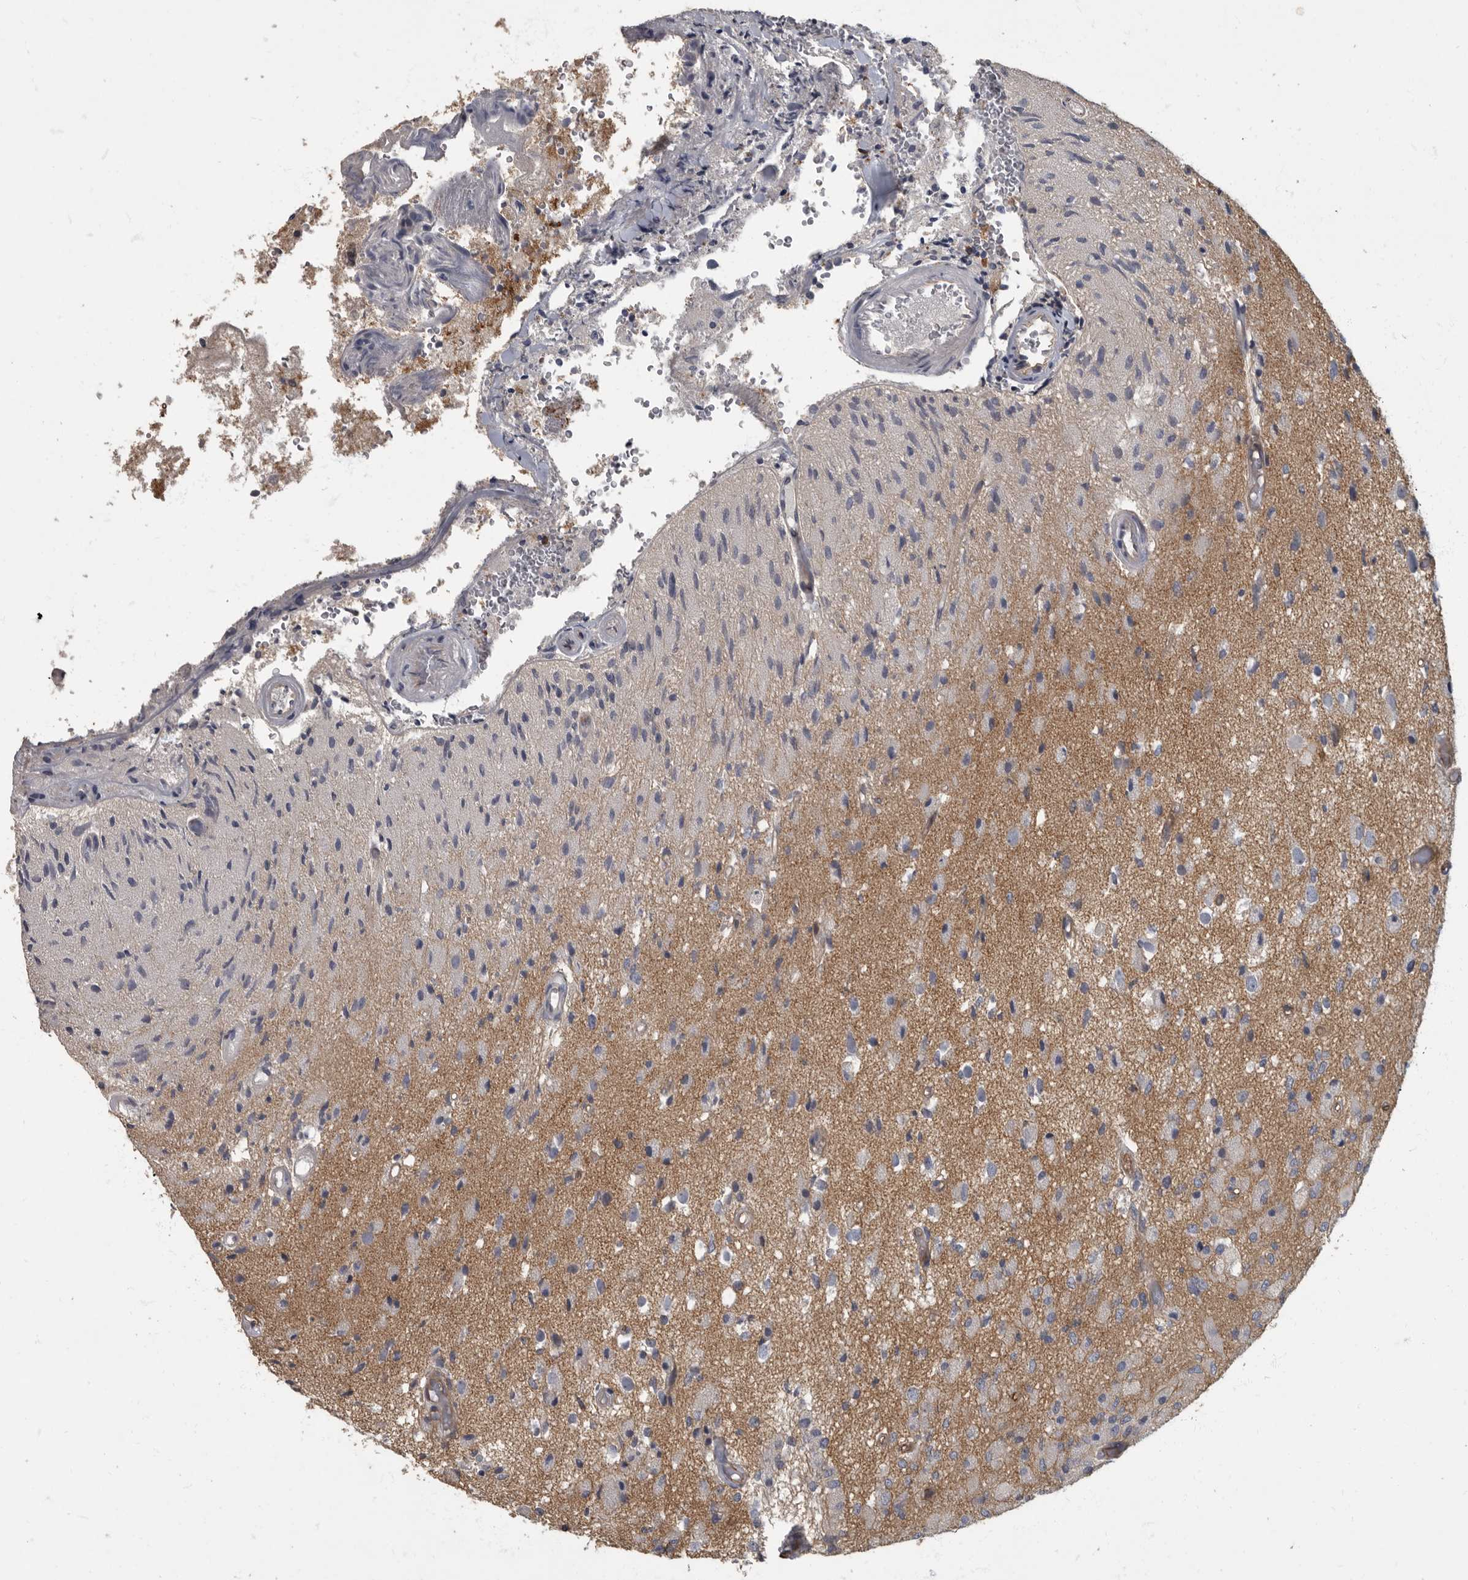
{"staining": {"intensity": "negative", "quantity": "none", "location": "none"}, "tissue": "glioma", "cell_type": "Tumor cells", "image_type": "cancer", "snomed": [{"axis": "morphology", "description": "Normal tissue, NOS"}, {"axis": "morphology", "description": "Glioma, malignant, High grade"}, {"axis": "topography", "description": "Cerebral cortex"}], "caption": "DAB (3,3'-diaminobenzidine) immunohistochemical staining of human glioma displays no significant positivity in tumor cells.", "gene": "PDK1", "patient": {"sex": "male", "age": 77}}